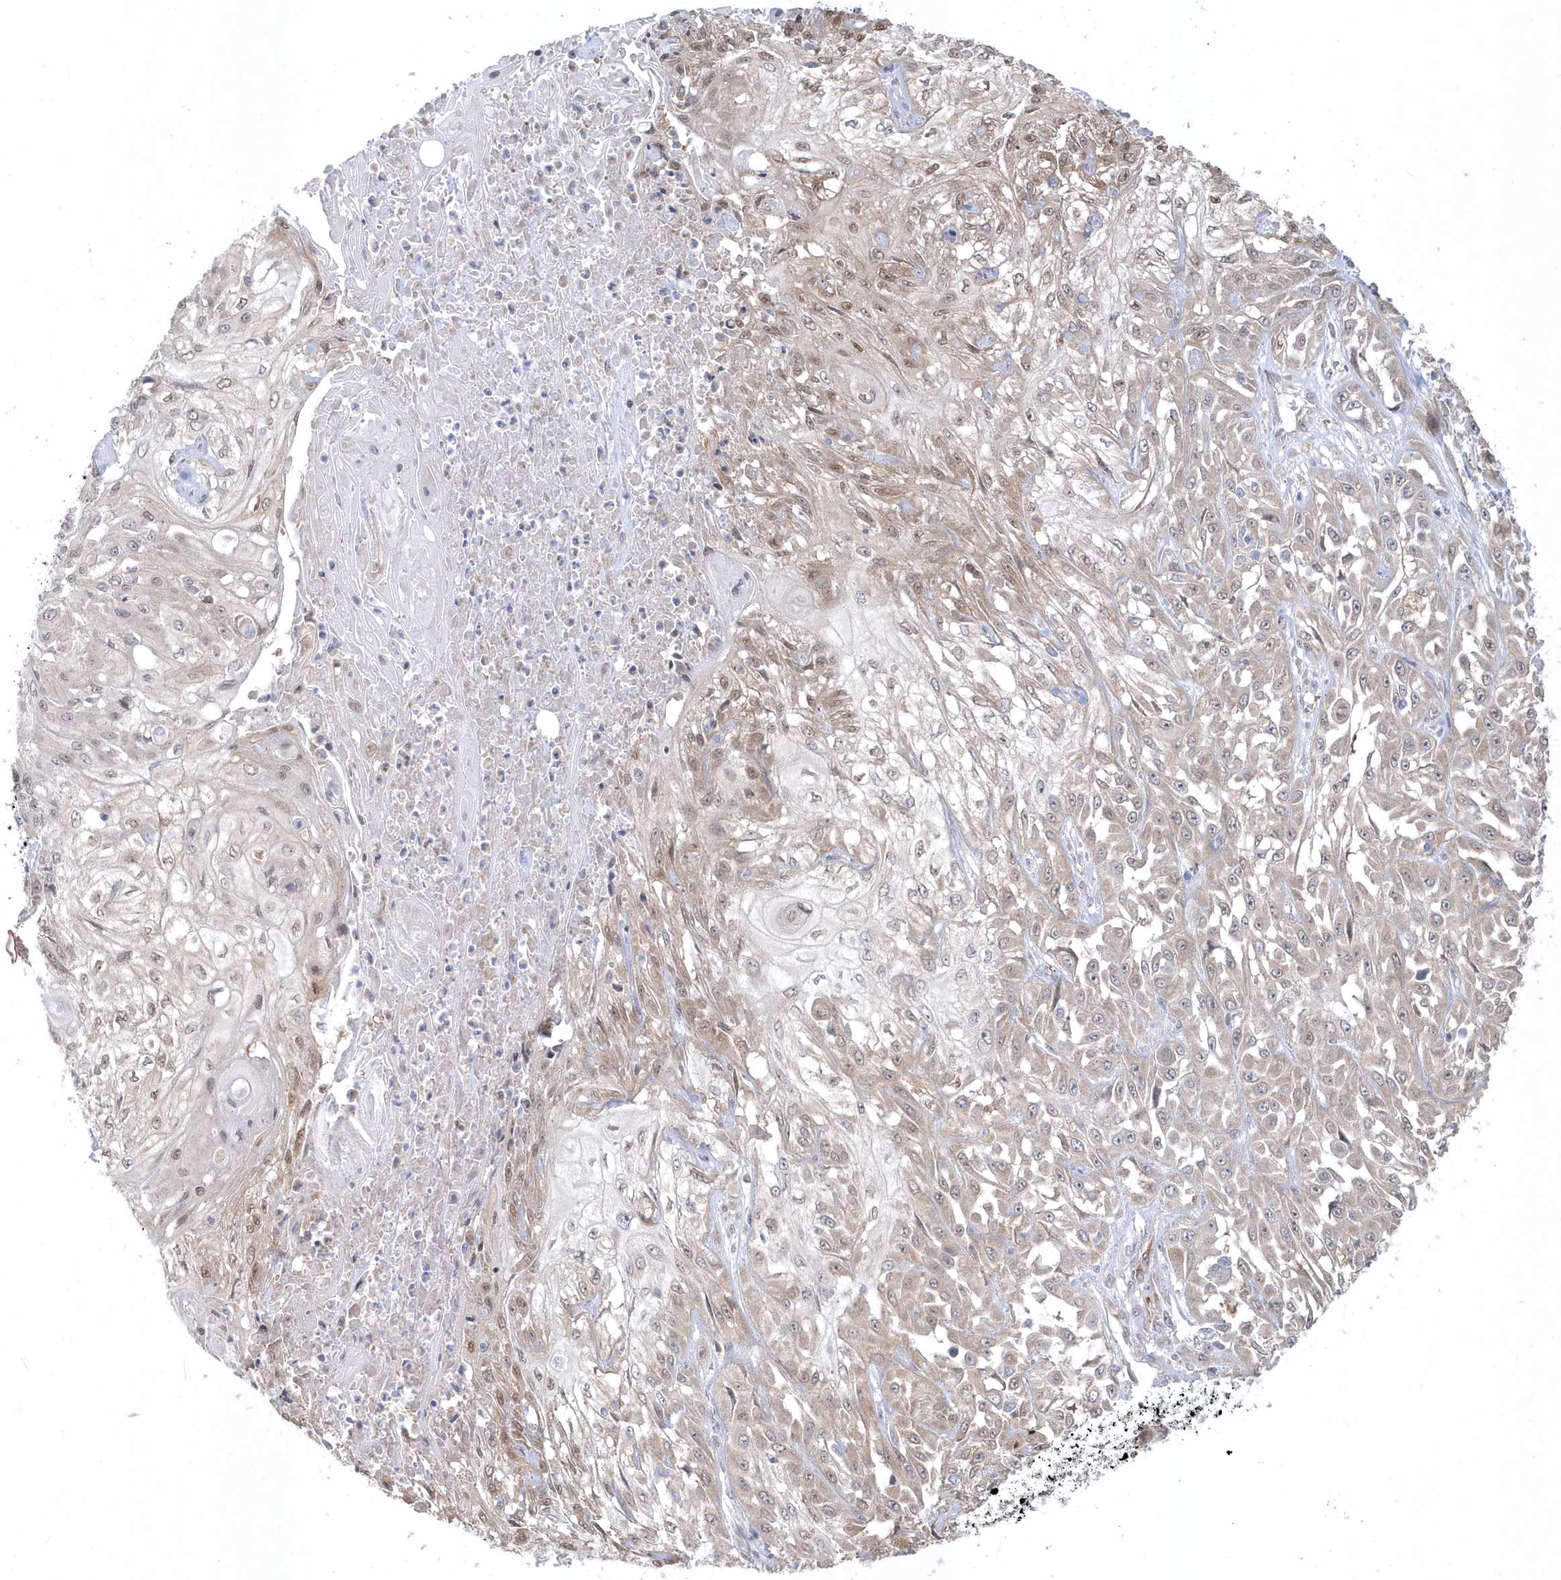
{"staining": {"intensity": "weak", "quantity": "25%-75%", "location": "cytoplasmic/membranous,nuclear"}, "tissue": "skin cancer", "cell_type": "Tumor cells", "image_type": "cancer", "snomed": [{"axis": "morphology", "description": "Squamous cell carcinoma, NOS"}, {"axis": "morphology", "description": "Squamous cell carcinoma, metastatic, NOS"}, {"axis": "topography", "description": "Skin"}, {"axis": "topography", "description": "Lymph node"}], "caption": "Human skin cancer stained for a protein (brown) displays weak cytoplasmic/membranous and nuclear positive positivity in approximately 25%-75% of tumor cells.", "gene": "DHX57", "patient": {"sex": "male", "age": 75}}